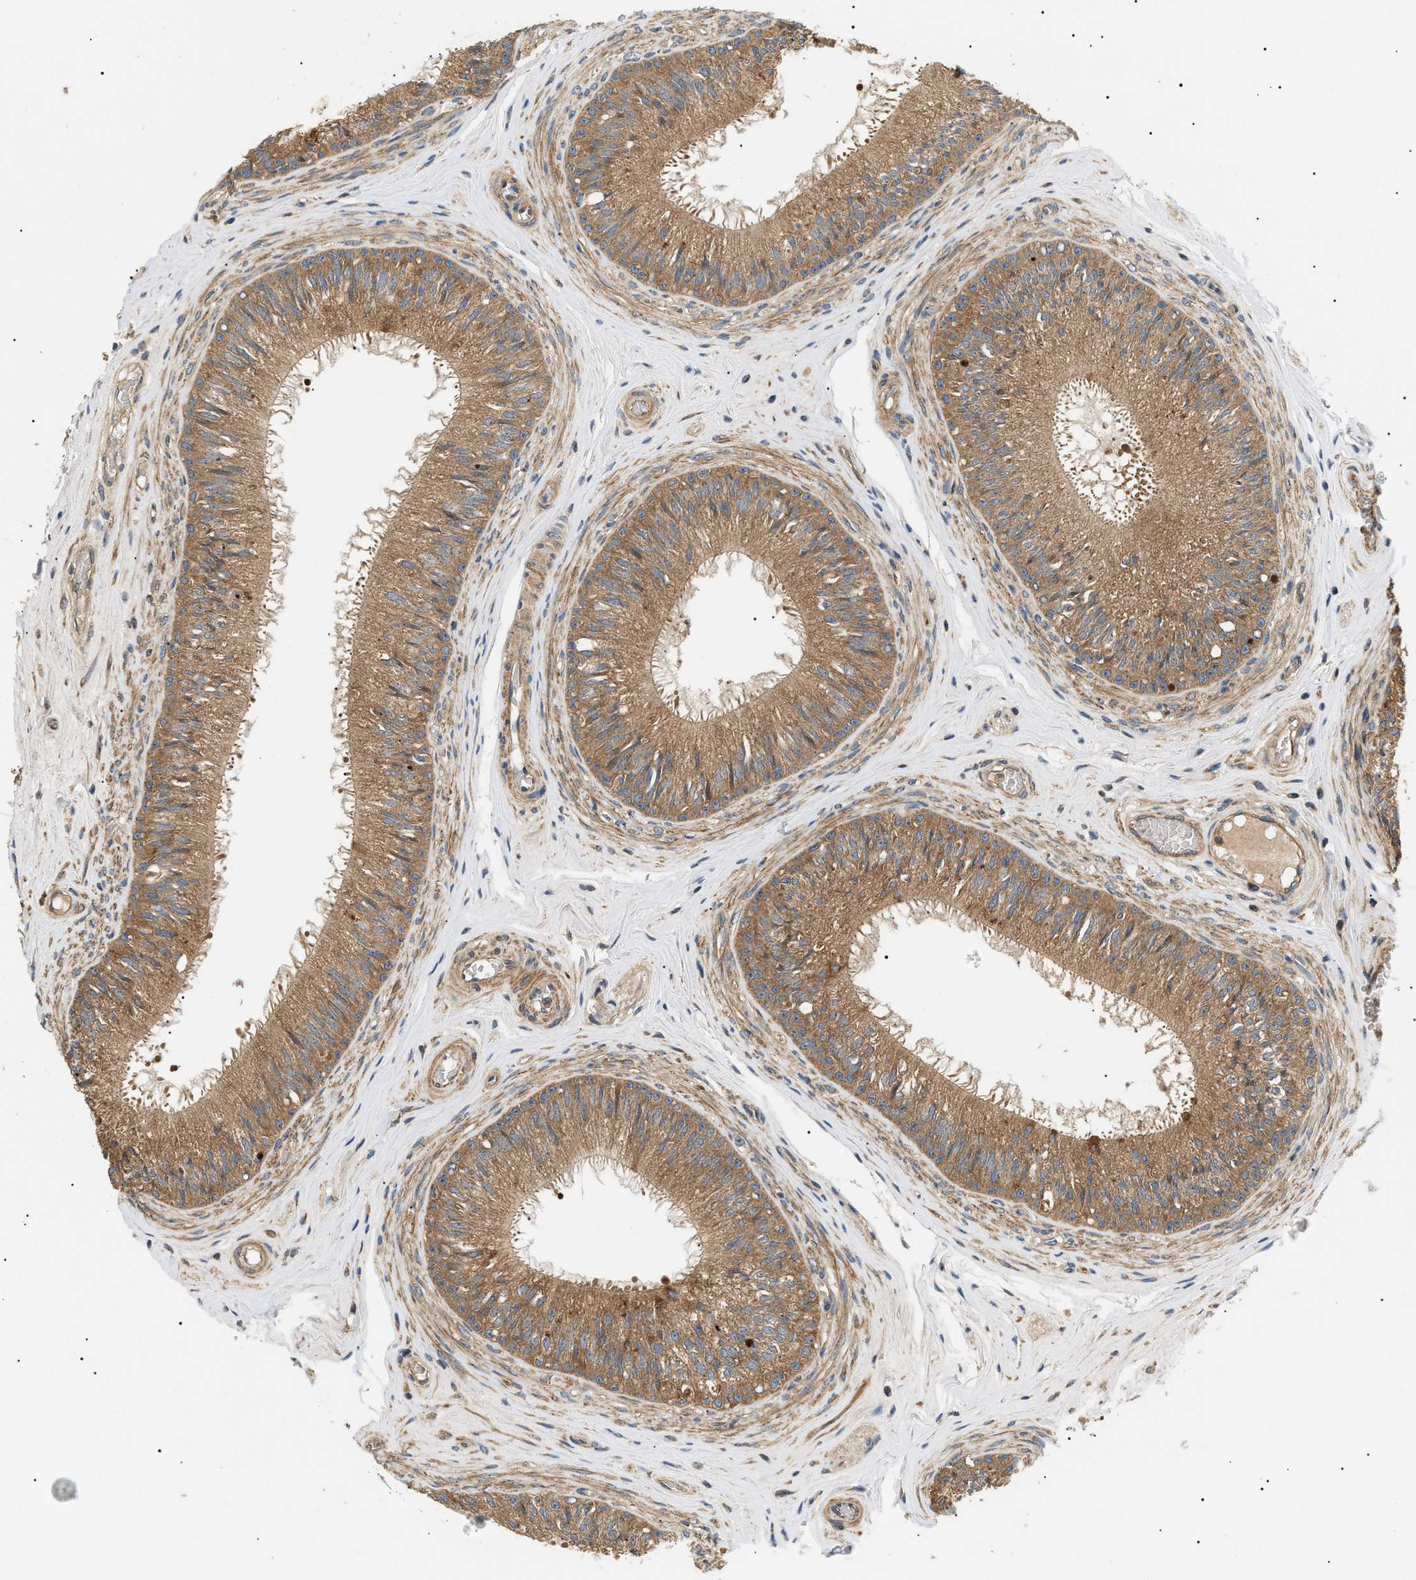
{"staining": {"intensity": "moderate", "quantity": ">75%", "location": "cytoplasmic/membranous"}, "tissue": "epididymis", "cell_type": "Glandular cells", "image_type": "normal", "snomed": [{"axis": "morphology", "description": "Normal tissue, NOS"}, {"axis": "topography", "description": "Testis"}, {"axis": "topography", "description": "Epididymis"}], "caption": "Immunohistochemical staining of benign epididymis shows moderate cytoplasmic/membranous protein staining in about >75% of glandular cells. The staining was performed using DAB, with brown indicating positive protein expression. Nuclei are stained blue with hematoxylin.", "gene": "PPM1B", "patient": {"sex": "male", "age": 36}}